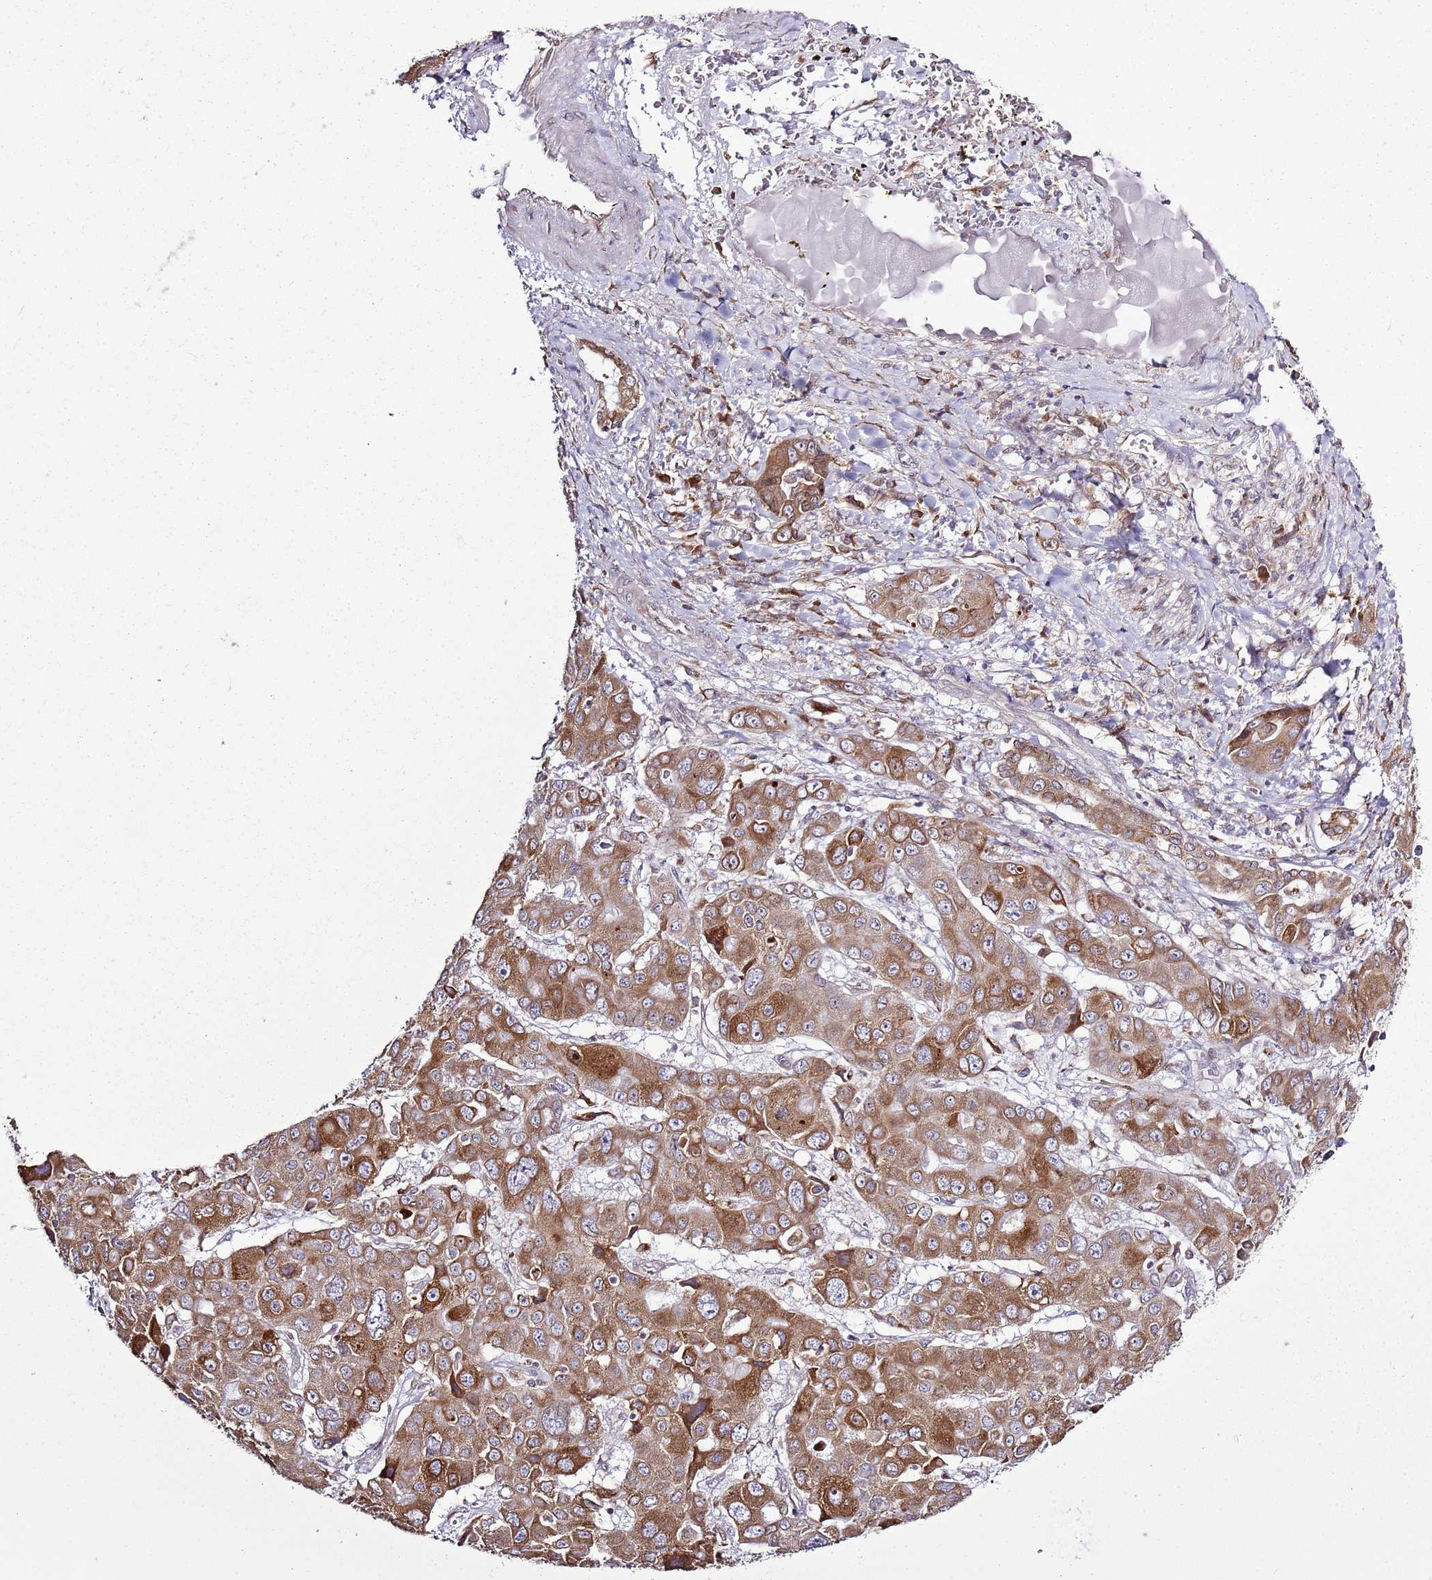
{"staining": {"intensity": "strong", "quantity": ">75%", "location": "cytoplasmic/membranous"}, "tissue": "liver cancer", "cell_type": "Tumor cells", "image_type": "cancer", "snomed": [{"axis": "morphology", "description": "Cholangiocarcinoma"}, {"axis": "topography", "description": "Liver"}], "caption": "Liver cancer (cholangiocarcinoma) stained with immunohistochemistry displays strong cytoplasmic/membranous expression in about >75% of tumor cells.", "gene": "TMED10", "patient": {"sex": "male", "age": 67}}